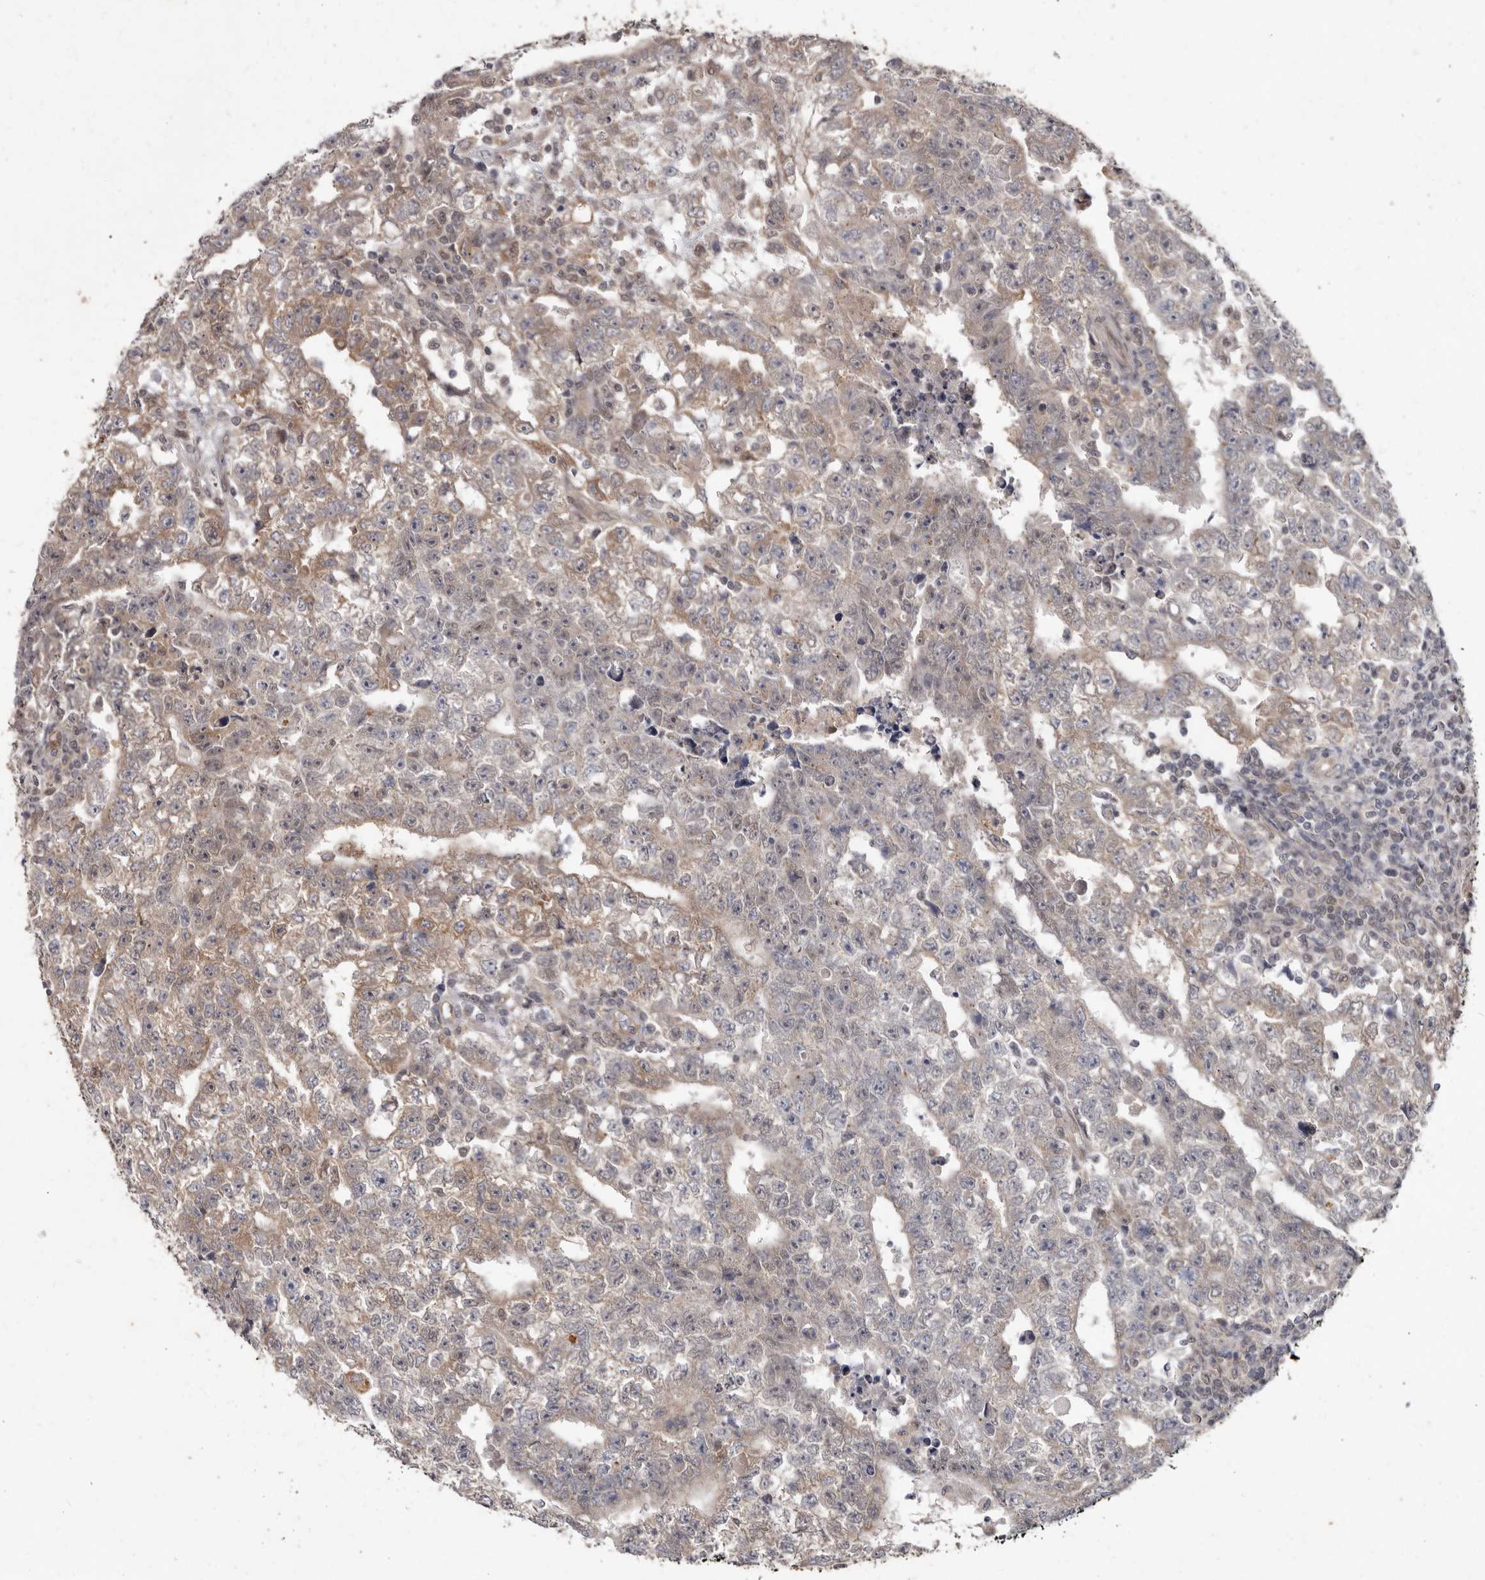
{"staining": {"intensity": "moderate", "quantity": "<25%", "location": "cytoplasmic/membranous"}, "tissue": "testis cancer", "cell_type": "Tumor cells", "image_type": "cancer", "snomed": [{"axis": "morphology", "description": "Carcinoma, Embryonal, NOS"}, {"axis": "topography", "description": "Testis"}], "caption": "The immunohistochemical stain highlights moderate cytoplasmic/membranous staining in tumor cells of embryonal carcinoma (testis) tissue.", "gene": "ACLY", "patient": {"sex": "male", "age": 25}}